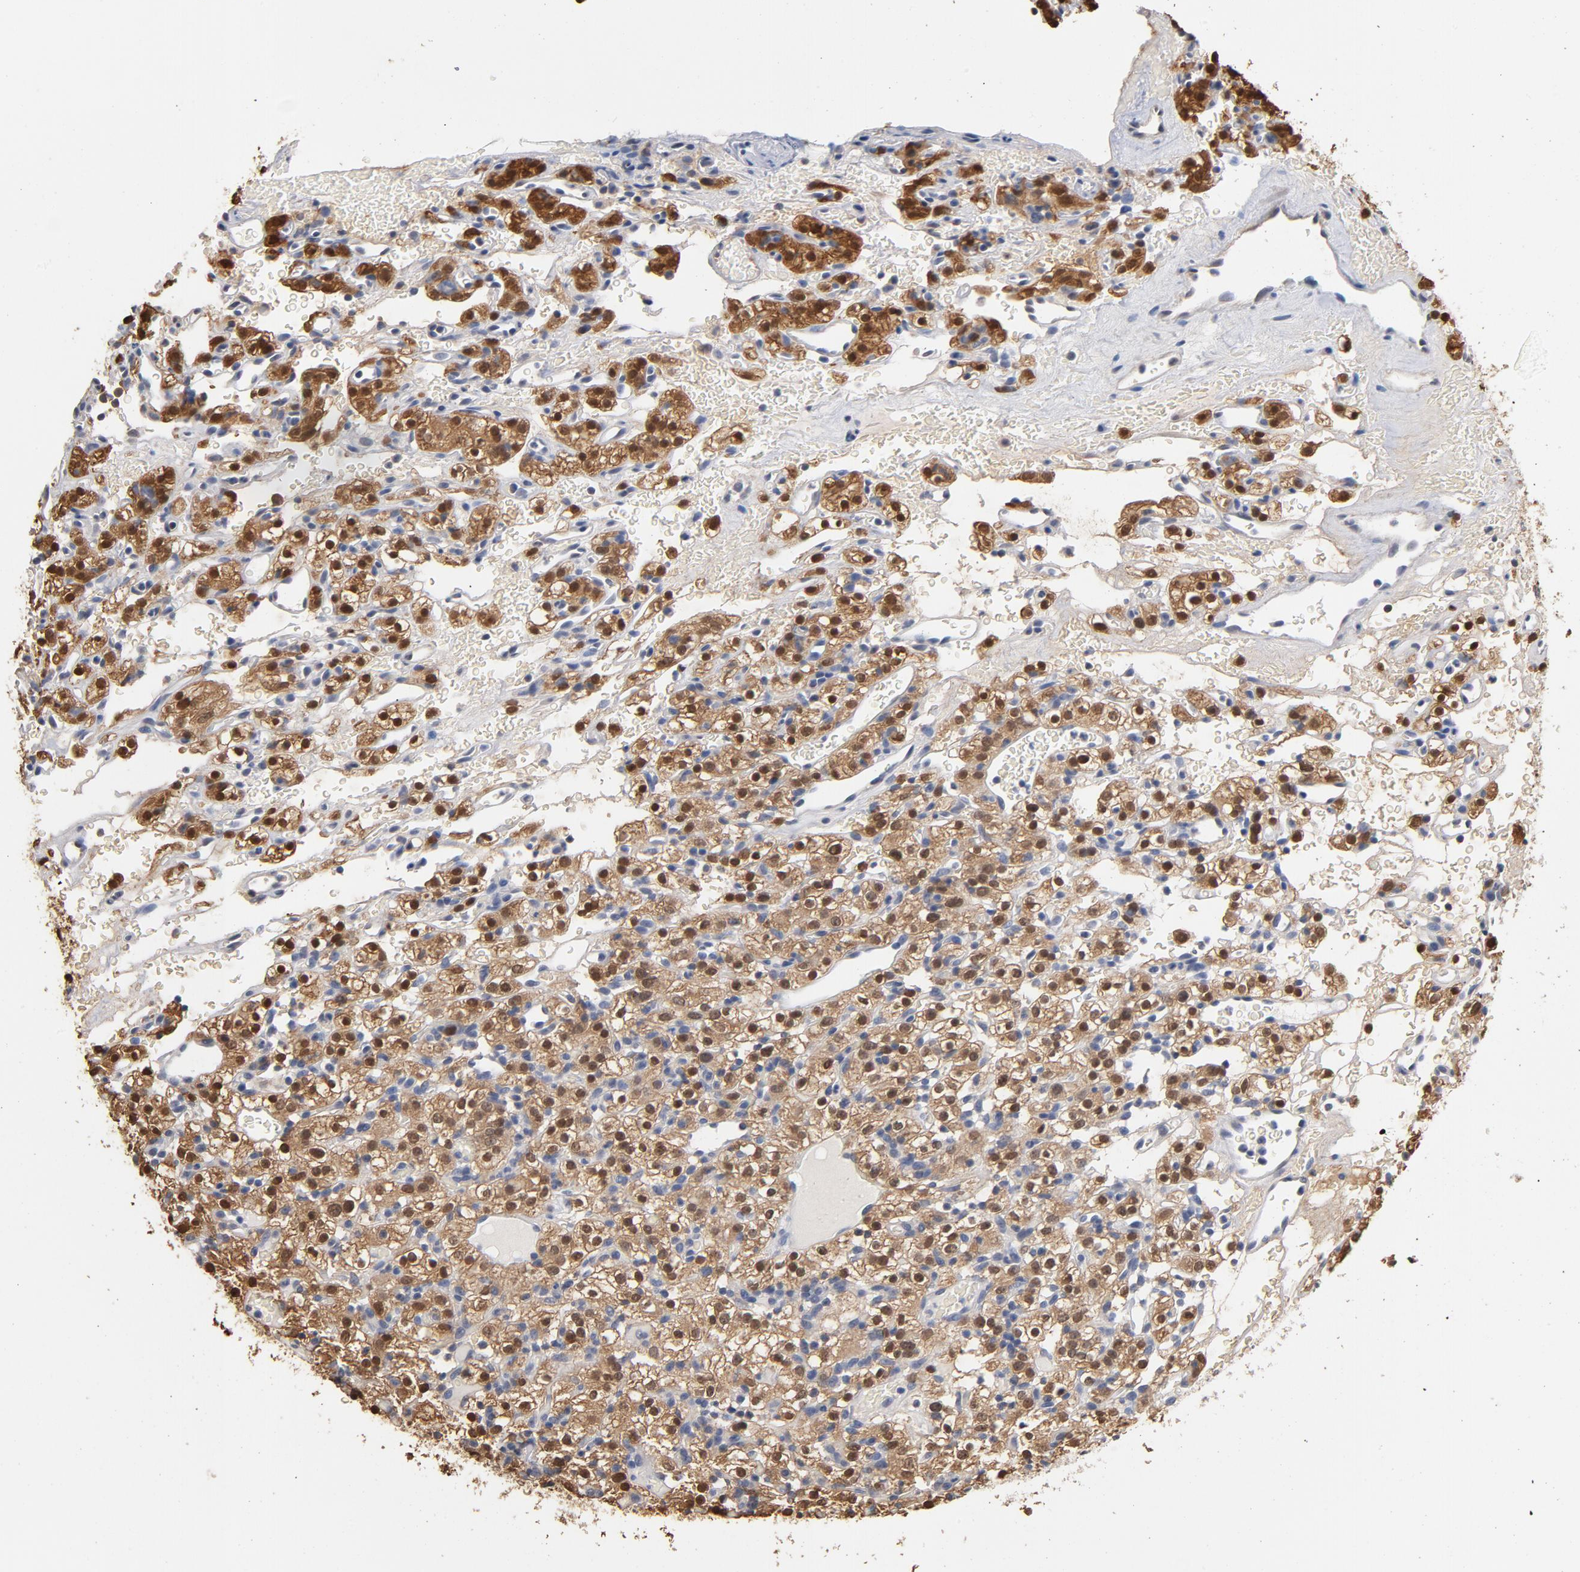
{"staining": {"intensity": "moderate", "quantity": ">75%", "location": "cytoplasmic/membranous,nuclear"}, "tissue": "renal cancer", "cell_type": "Tumor cells", "image_type": "cancer", "snomed": [{"axis": "morphology", "description": "Normal tissue, NOS"}, {"axis": "morphology", "description": "Adenocarcinoma, NOS"}, {"axis": "topography", "description": "Kidney"}], "caption": "High-power microscopy captured an immunohistochemistry histopathology image of adenocarcinoma (renal), revealing moderate cytoplasmic/membranous and nuclear expression in approximately >75% of tumor cells.", "gene": "MIF", "patient": {"sex": "female", "age": 72}}